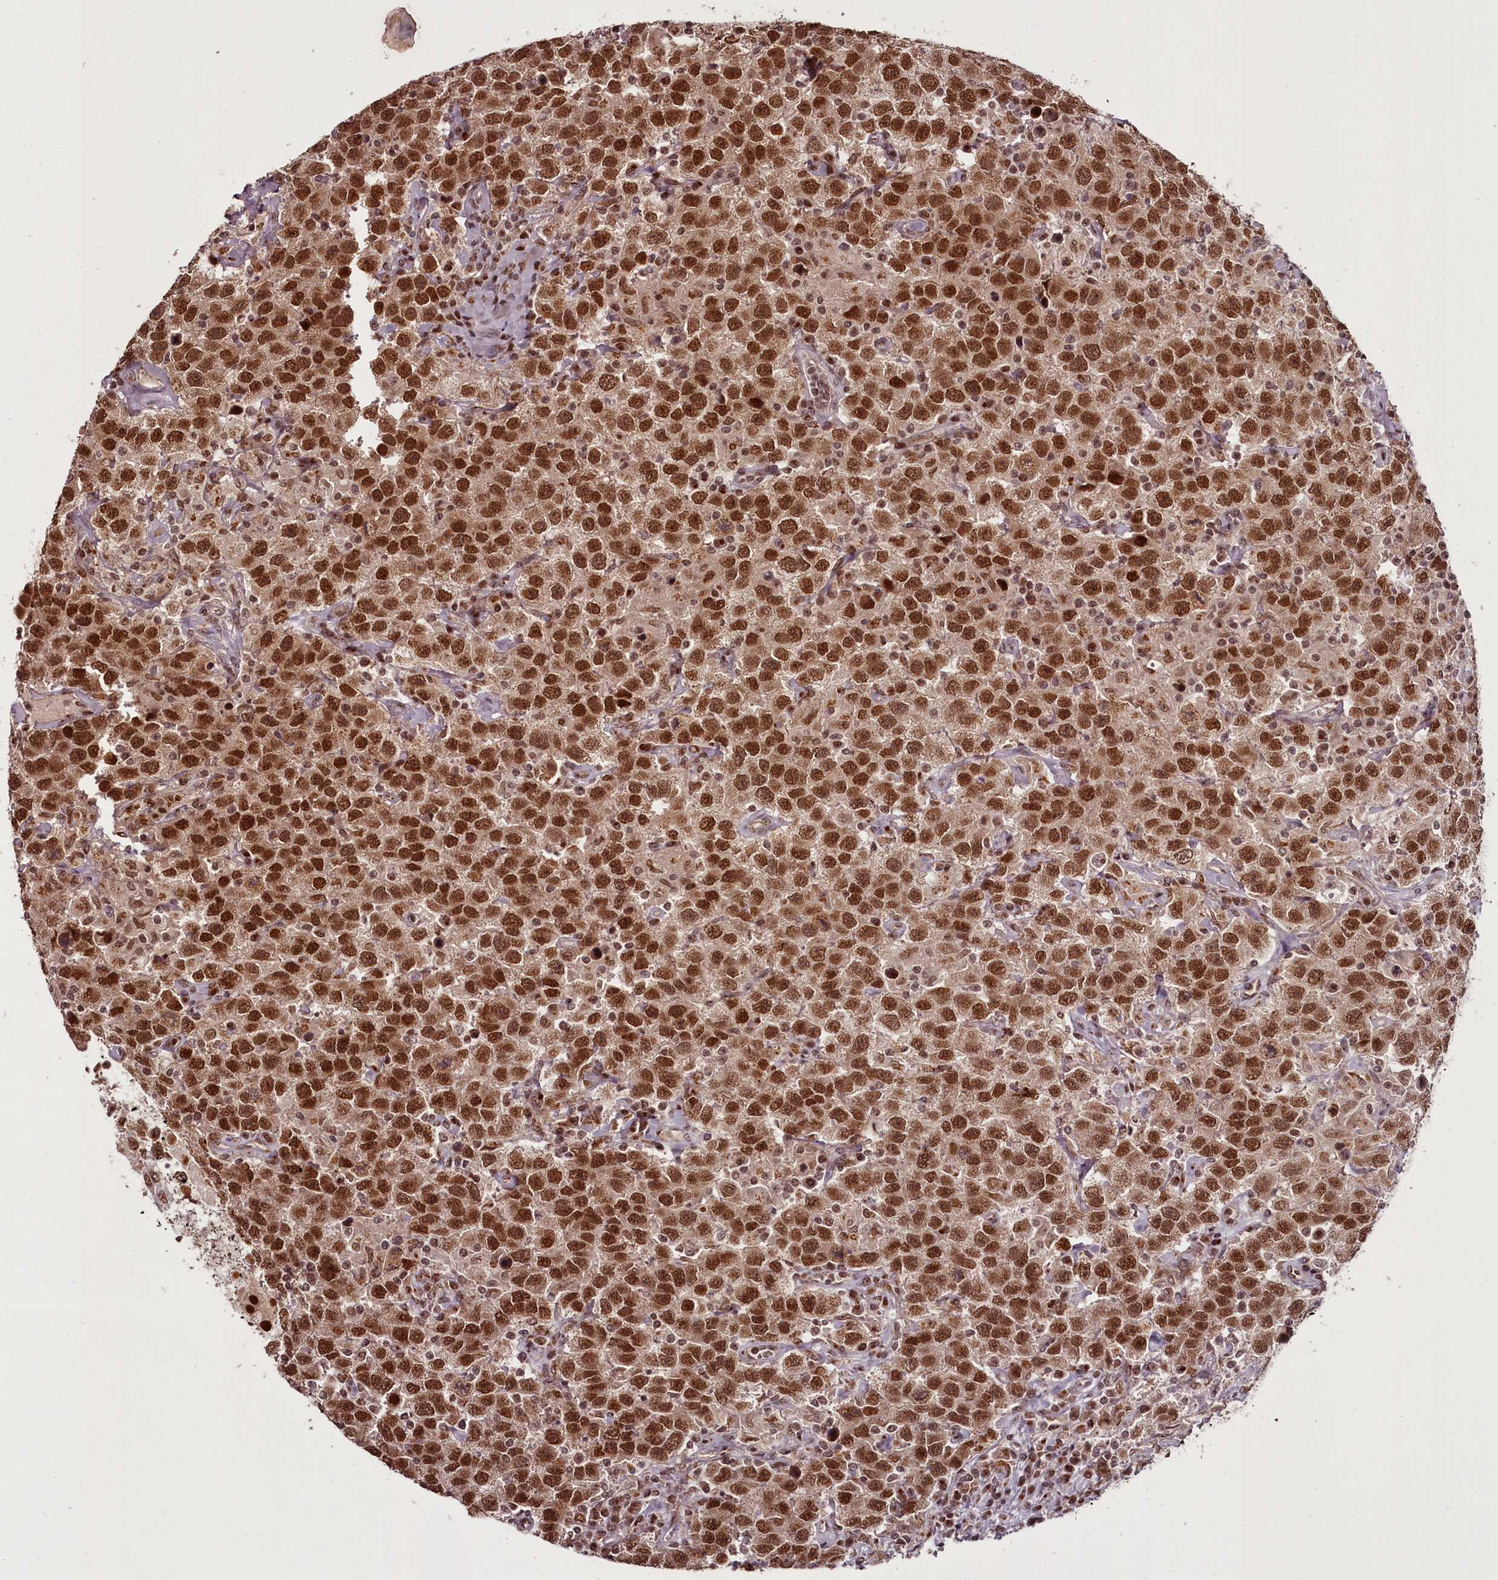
{"staining": {"intensity": "strong", "quantity": ">75%", "location": "nuclear"}, "tissue": "testis cancer", "cell_type": "Tumor cells", "image_type": "cancer", "snomed": [{"axis": "morphology", "description": "Seminoma, NOS"}, {"axis": "topography", "description": "Testis"}], "caption": "A high-resolution image shows IHC staining of testis cancer (seminoma), which reveals strong nuclear expression in about >75% of tumor cells. The staining was performed using DAB (3,3'-diaminobenzidine) to visualize the protein expression in brown, while the nuclei were stained in blue with hematoxylin (Magnification: 20x).", "gene": "CEP83", "patient": {"sex": "male", "age": 41}}